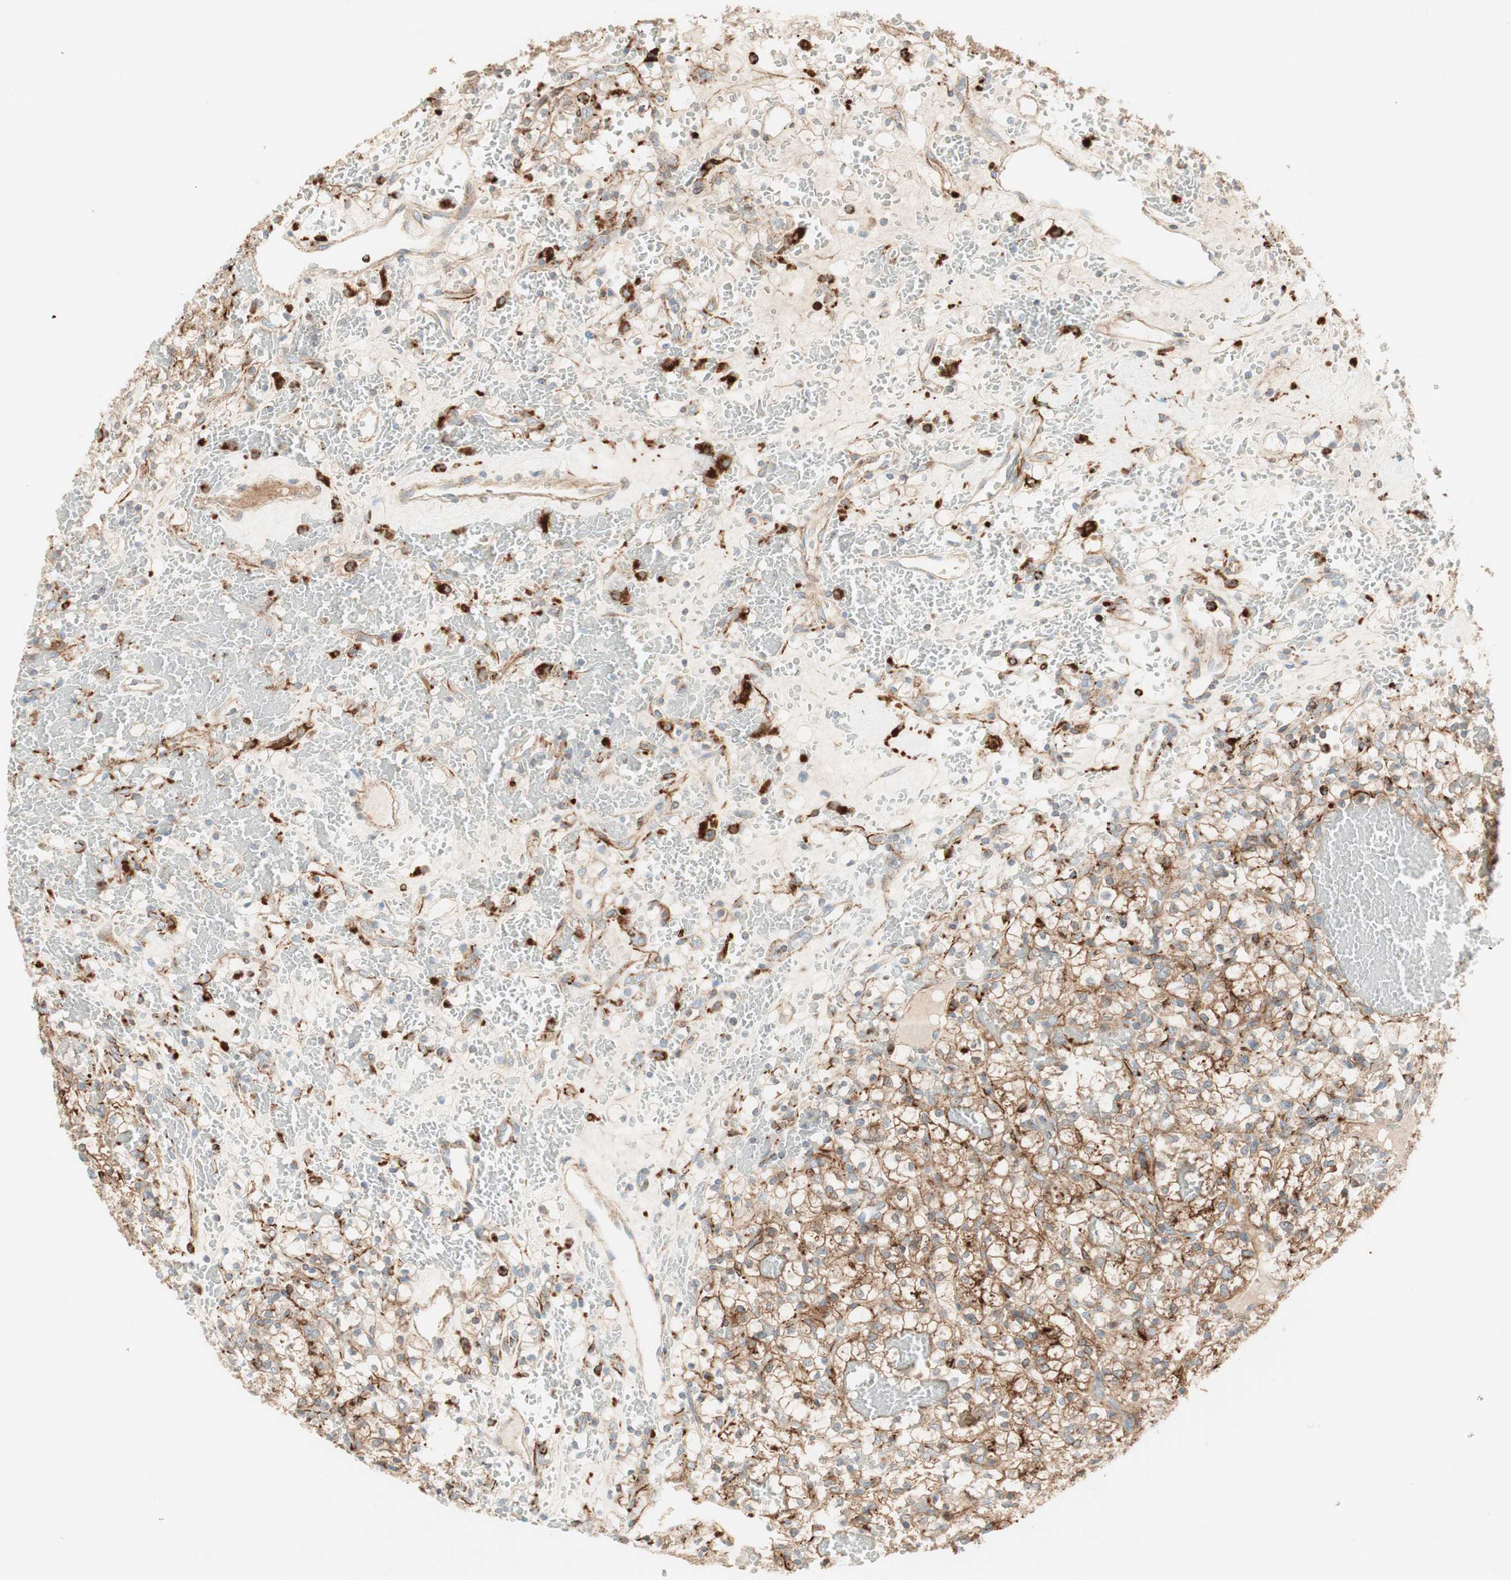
{"staining": {"intensity": "moderate", "quantity": ">75%", "location": "cytoplasmic/membranous"}, "tissue": "renal cancer", "cell_type": "Tumor cells", "image_type": "cancer", "snomed": [{"axis": "morphology", "description": "Adenocarcinoma, NOS"}, {"axis": "topography", "description": "Kidney"}], "caption": "IHC staining of adenocarcinoma (renal), which demonstrates medium levels of moderate cytoplasmic/membranous positivity in about >75% of tumor cells indicating moderate cytoplasmic/membranous protein positivity. The staining was performed using DAB (brown) for protein detection and nuclei were counterstained in hematoxylin (blue).", "gene": "ATP6V1G1", "patient": {"sex": "female", "age": 60}}